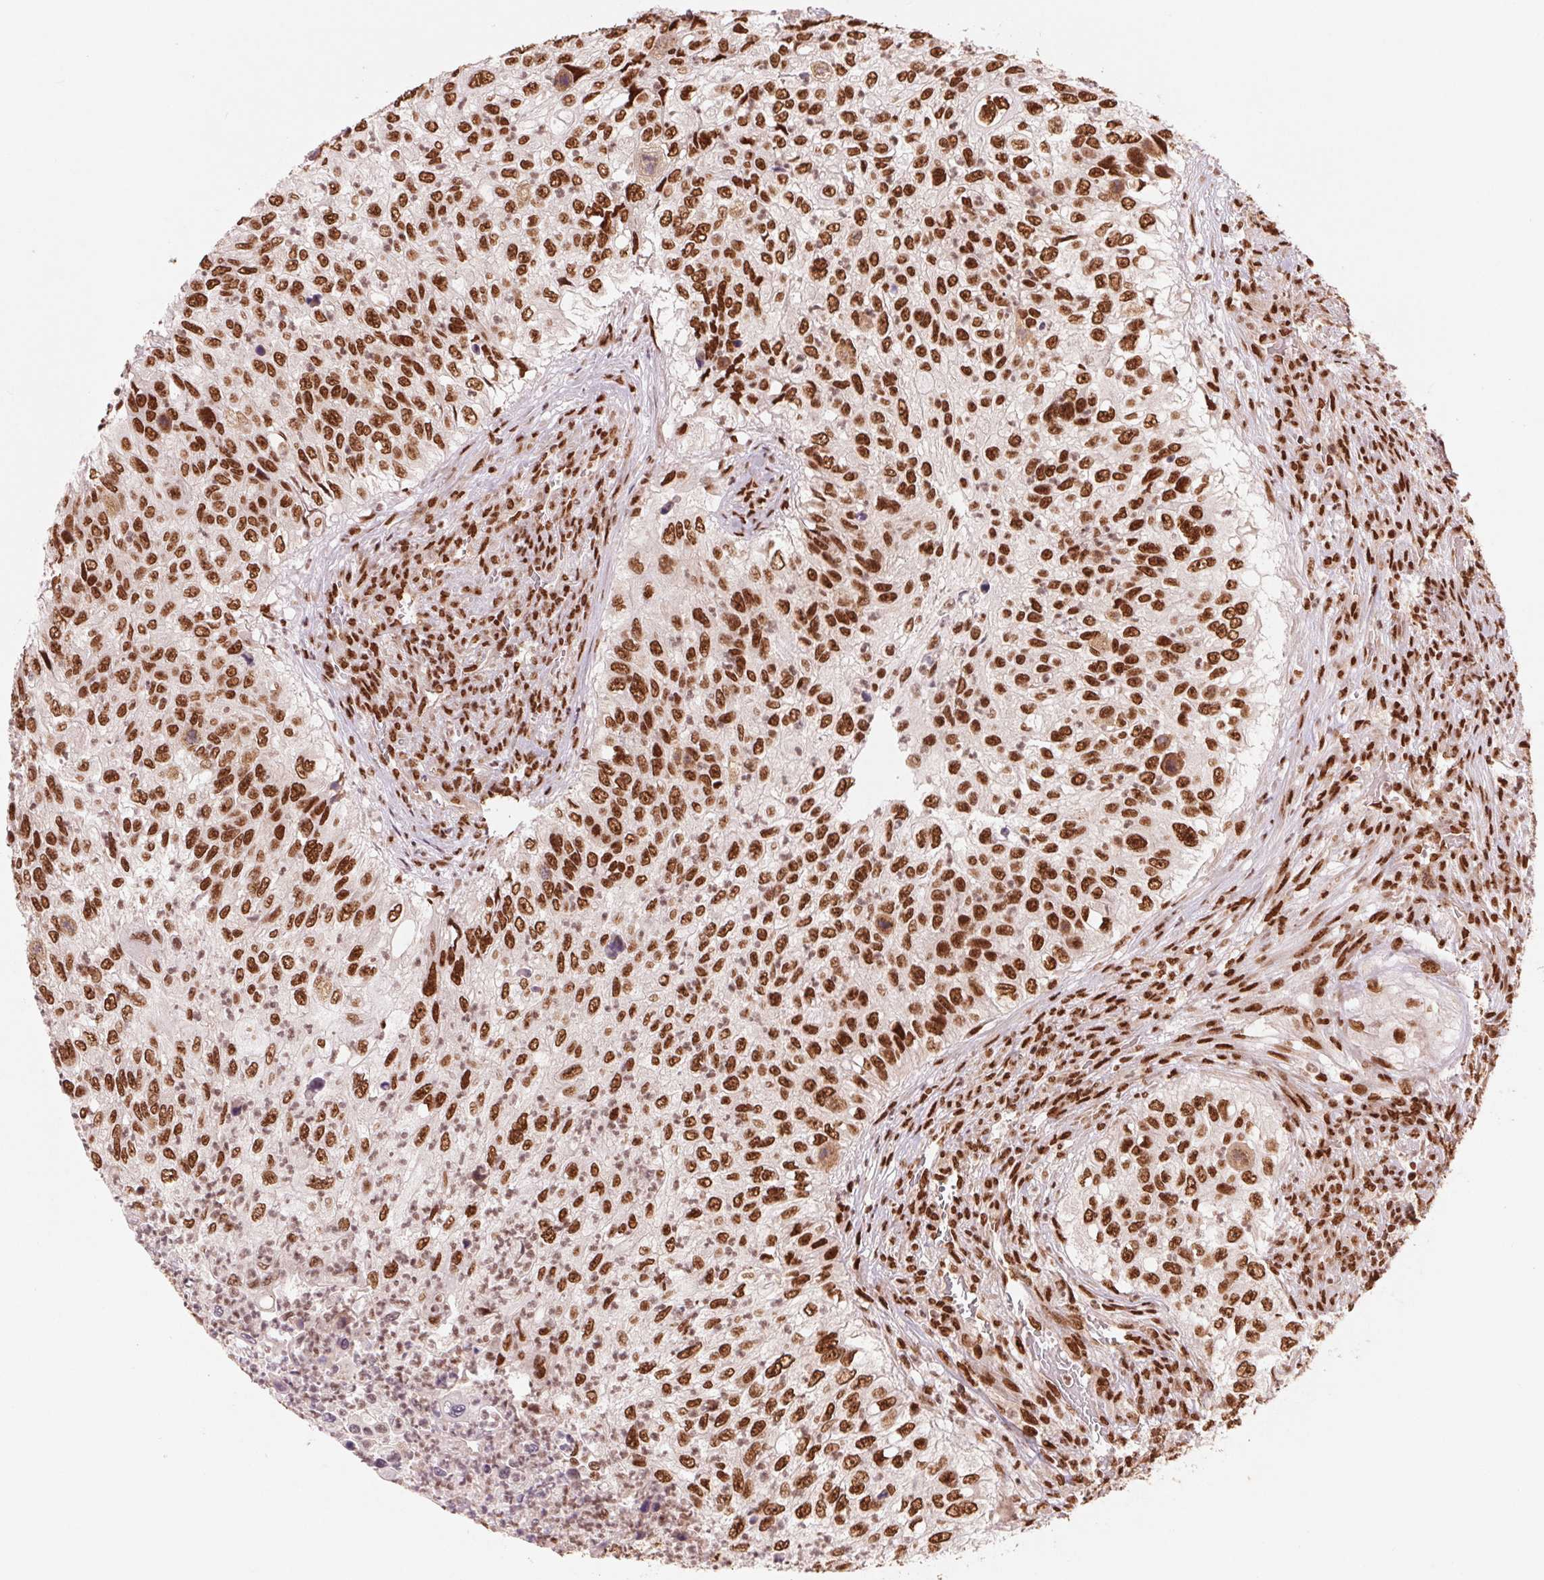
{"staining": {"intensity": "strong", "quantity": ">75%", "location": "nuclear"}, "tissue": "urothelial cancer", "cell_type": "Tumor cells", "image_type": "cancer", "snomed": [{"axis": "morphology", "description": "Urothelial carcinoma, High grade"}, {"axis": "topography", "description": "Urinary bladder"}], "caption": "This histopathology image demonstrates immunohistochemistry staining of urothelial cancer, with high strong nuclear staining in approximately >75% of tumor cells.", "gene": "TTLL9", "patient": {"sex": "female", "age": 60}}